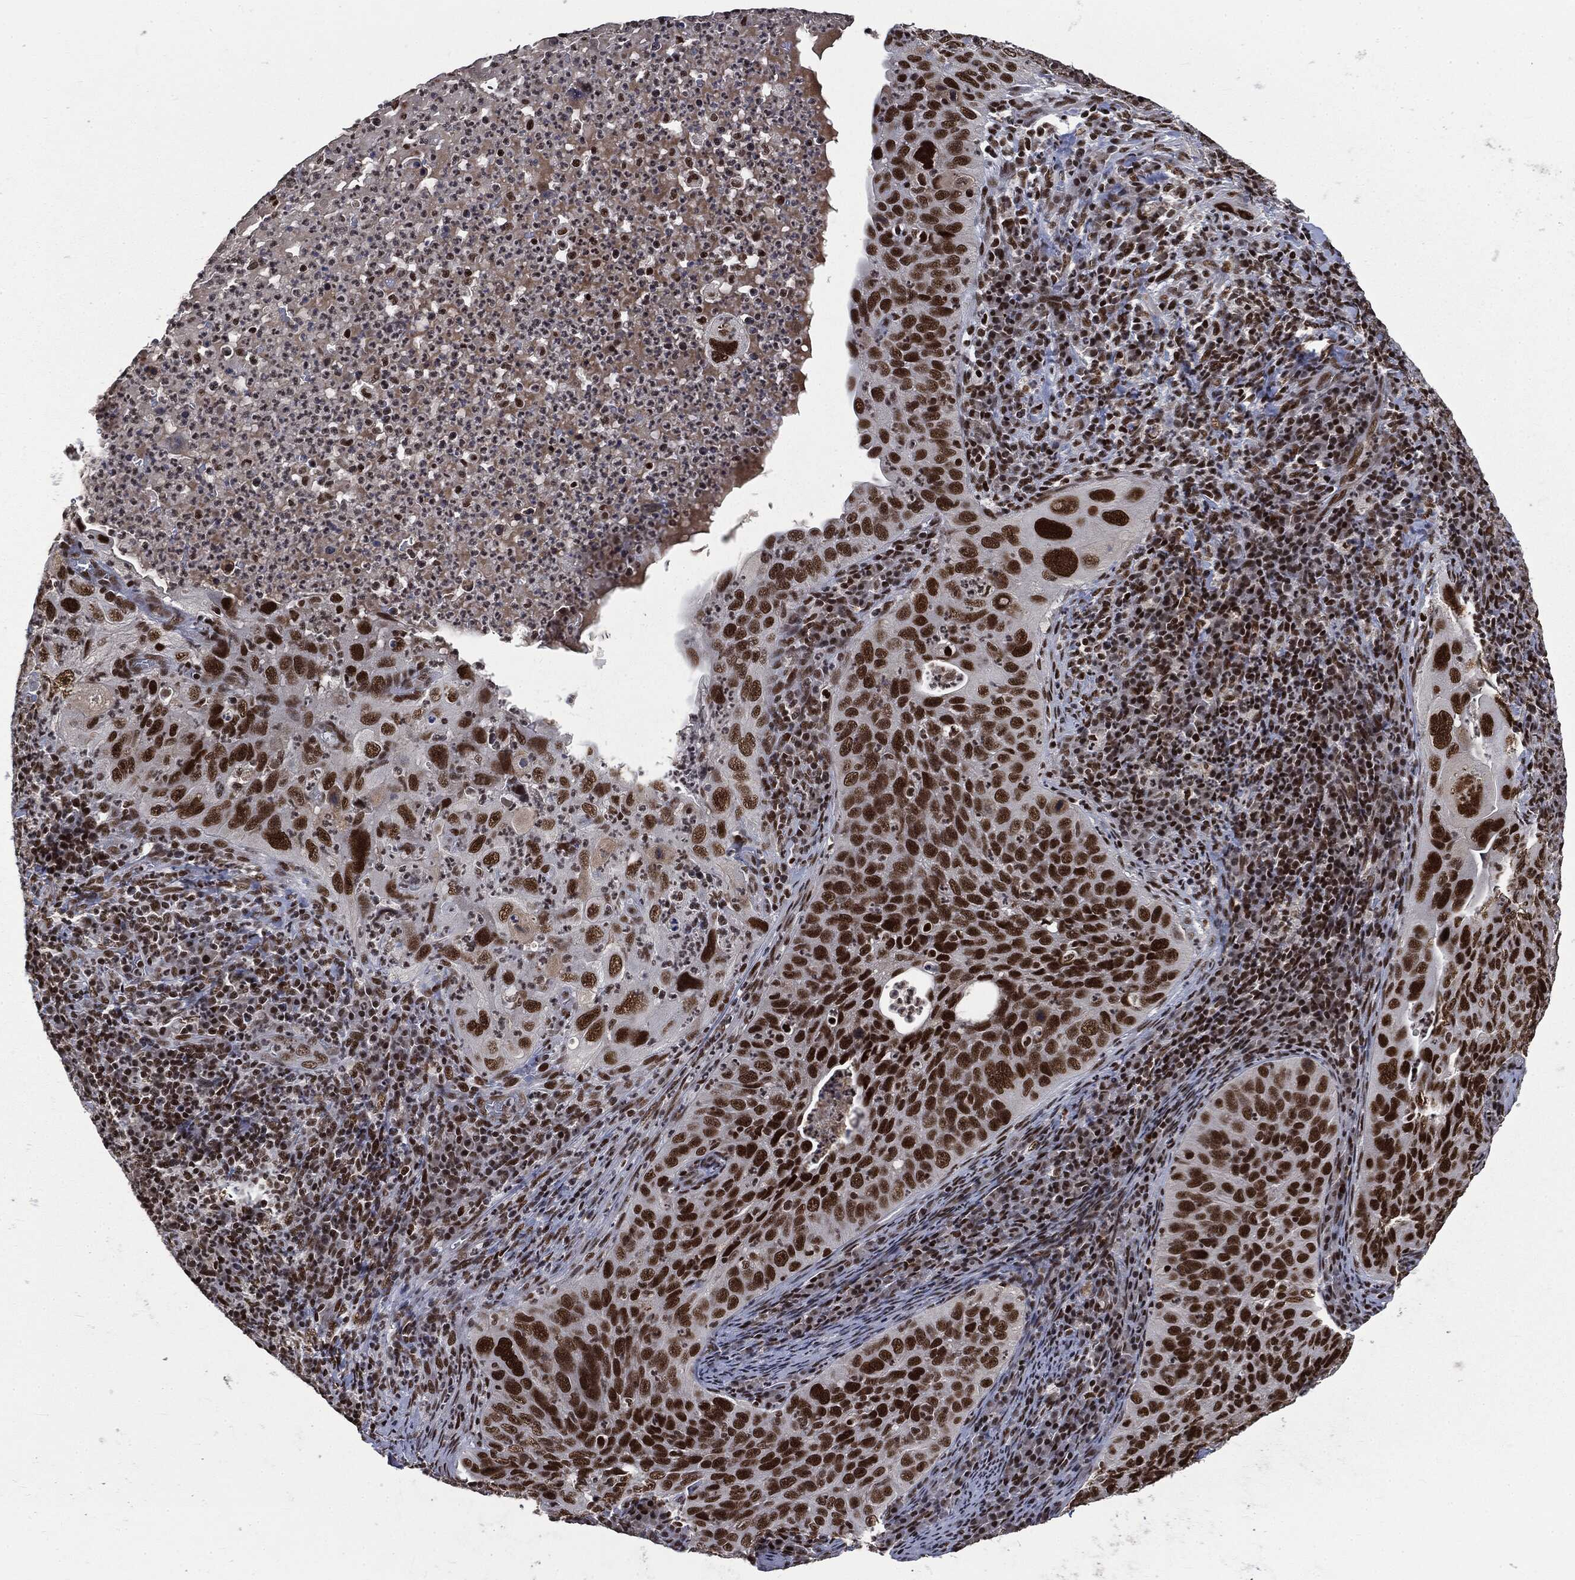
{"staining": {"intensity": "strong", "quantity": ">75%", "location": "nuclear"}, "tissue": "cervical cancer", "cell_type": "Tumor cells", "image_type": "cancer", "snomed": [{"axis": "morphology", "description": "Squamous cell carcinoma, NOS"}, {"axis": "topography", "description": "Cervix"}], "caption": "A photomicrograph of human squamous cell carcinoma (cervical) stained for a protein displays strong nuclear brown staining in tumor cells. The staining is performed using DAB brown chromogen to label protein expression. The nuclei are counter-stained blue using hematoxylin.", "gene": "DPH2", "patient": {"sex": "female", "age": 26}}